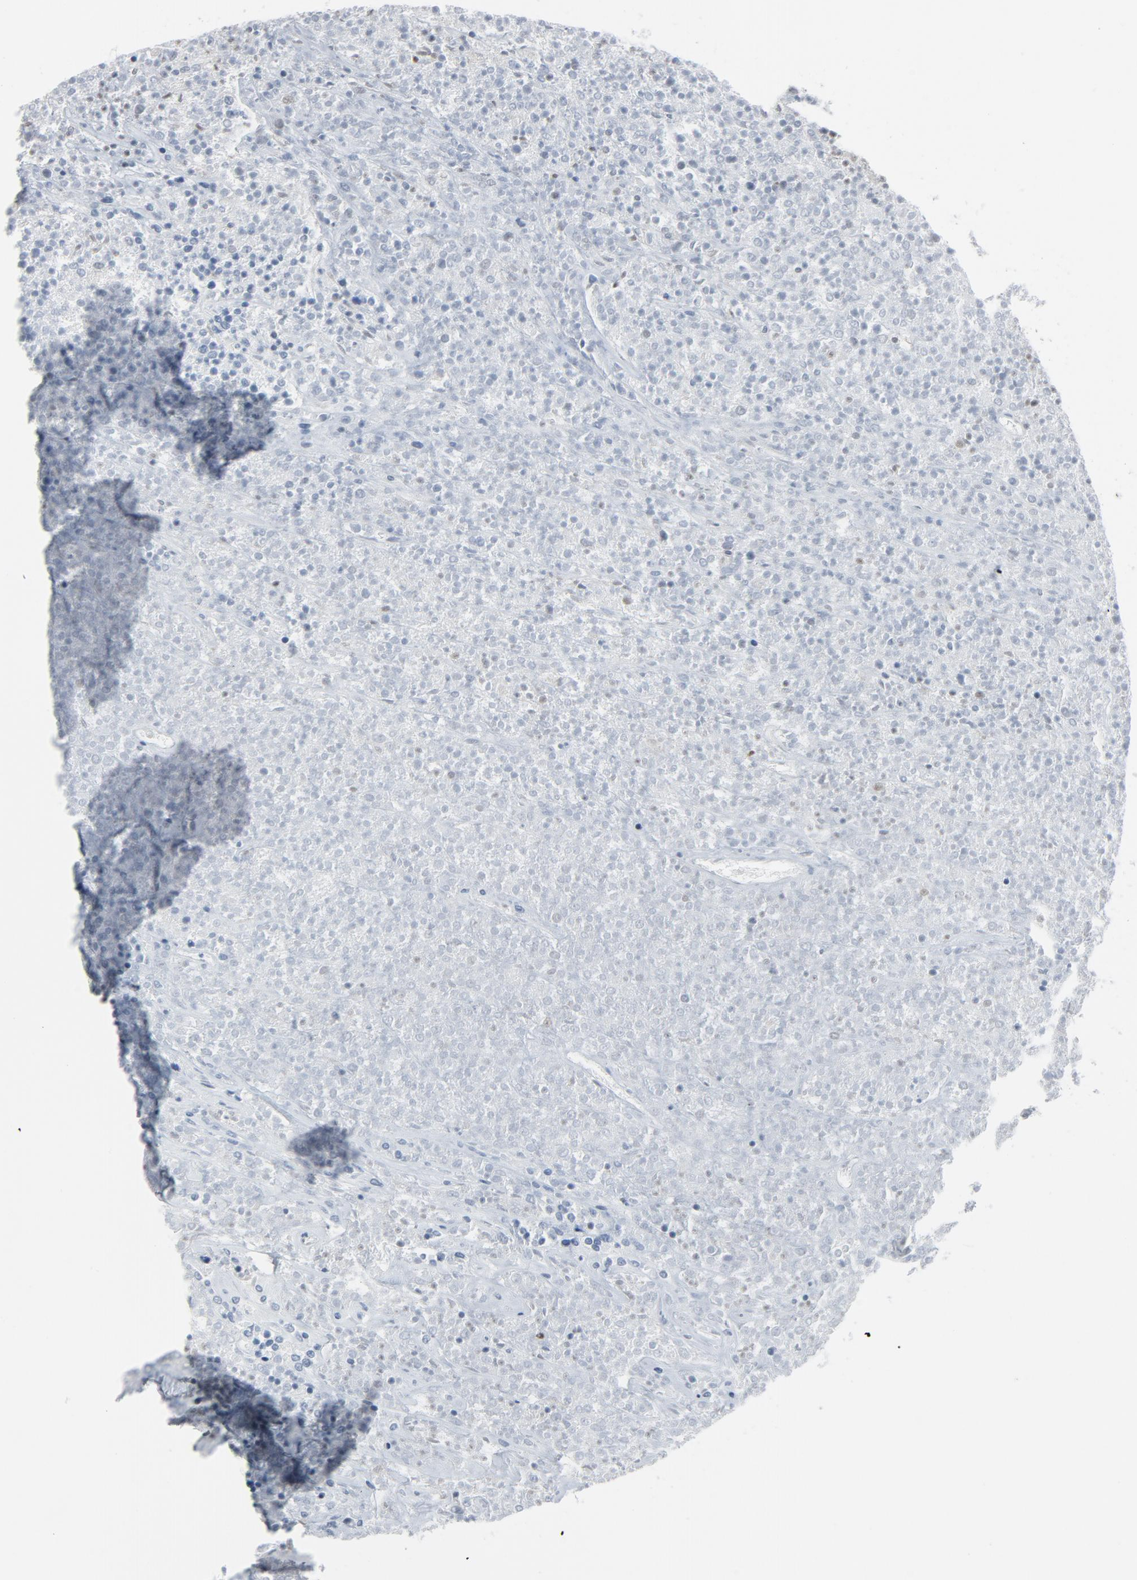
{"staining": {"intensity": "moderate", "quantity": "25%-75%", "location": "cytoplasmic/membranous,nuclear"}, "tissue": "lymphoma", "cell_type": "Tumor cells", "image_type": "cancer", "snomed": [{"axis": "morphology", "description": "Malignant lymphoma, non-Hodgkin's type, High grade"}, {"axis": "topography", "description": "Lymph node"}], "caption": "Brown immunohistochemical staining in human lymphoma reveals moderate cytoplasmic/membranous and nuclear expression in approximately 25%-75% of tumor cells.", "gene": "STAT5A", "patient": {"sex": "female", "age": 73}}